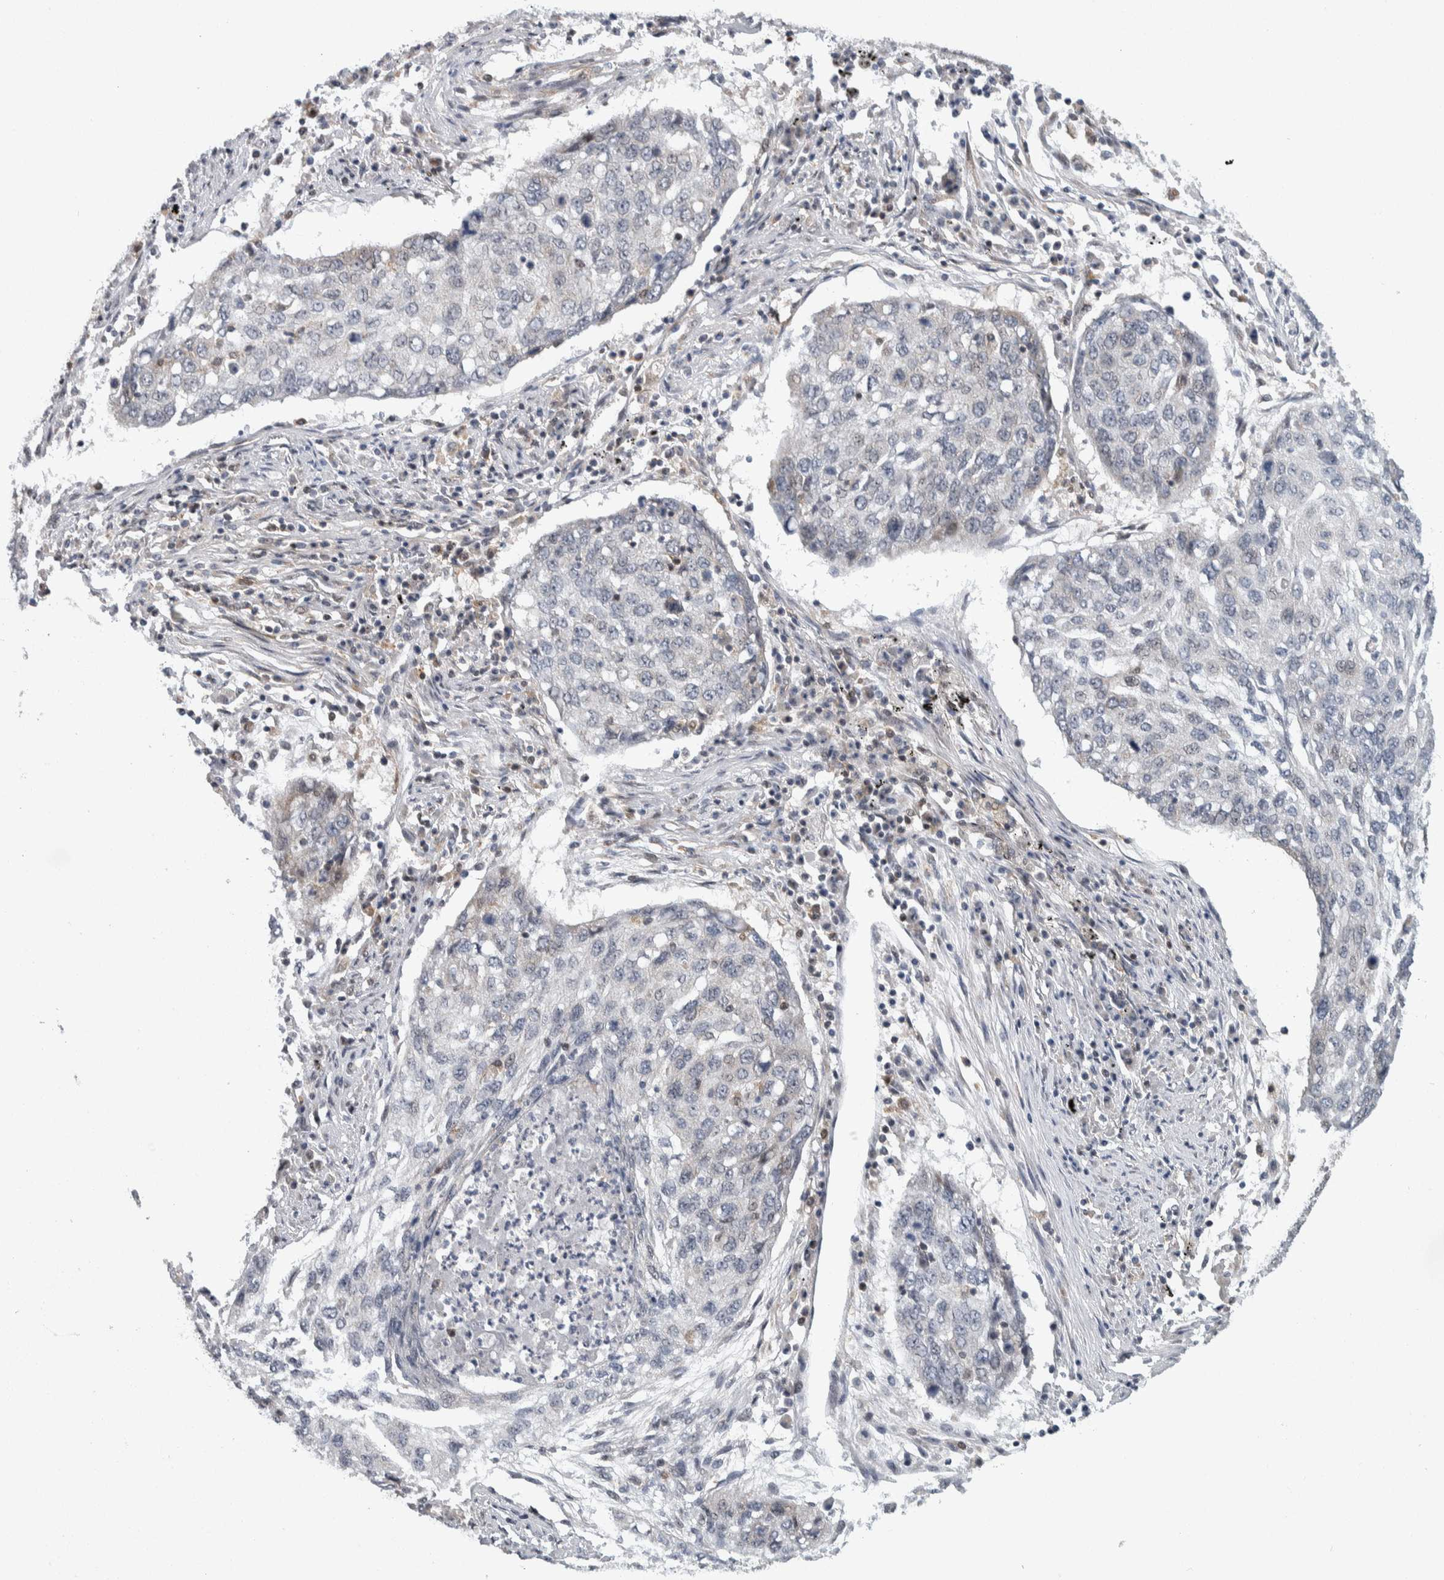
{"staining": {"intensity": "negative", "quantity": "none", "location": "none"}, "tissue": "lung cancer", "cell_type": "Tumor cells", "image_type": "cancer", "snomed": [{"axis": "morphology", "description": "Squamous cell carcinoma, NOS"}, {"axis": "topography", "description": "Lung"}], "caption": "A histopathology image of human lung cancer (squamous cell carcinoma) is negative for staining in tumor cells.", "gene": "PTPA", "patient": {"sex": "female", "age": 63}}